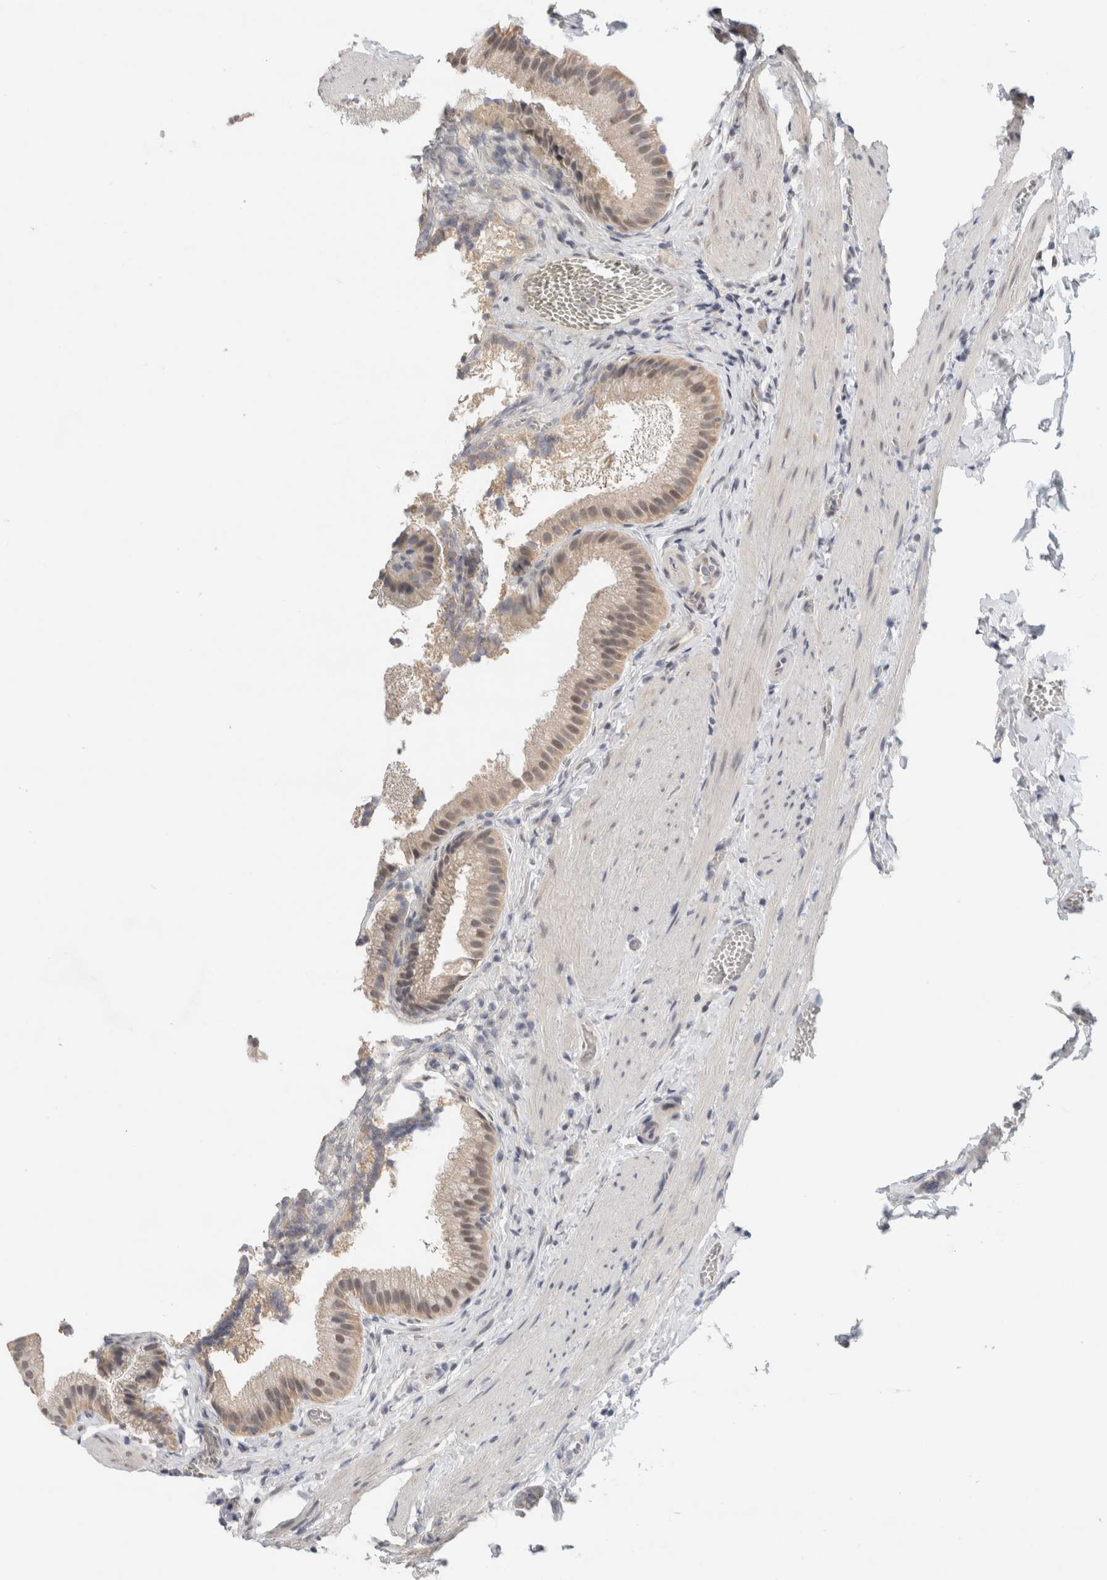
{"staining": {"intensity": "moderate", "quantity": "25%-75%", "location": "nuclear"}, "tissue": "gallbladder", "cell_type": "Glandular cells", "image_type": "normal", "snomed": [{"axis": "morphology", "description": "Normal tissue, NOS"}, {"axis": "topography", "description": "Gallbladder"}], "caption": "The immunohistochemical stain labels moderate nuclear expression in glandular cells of unremarkable gallbladder. The protein of interest is shown in brown color, while the nuclei are stained blue.", "gene": "EIF4G3", "patient": {"sex": "male", "age": 38}}